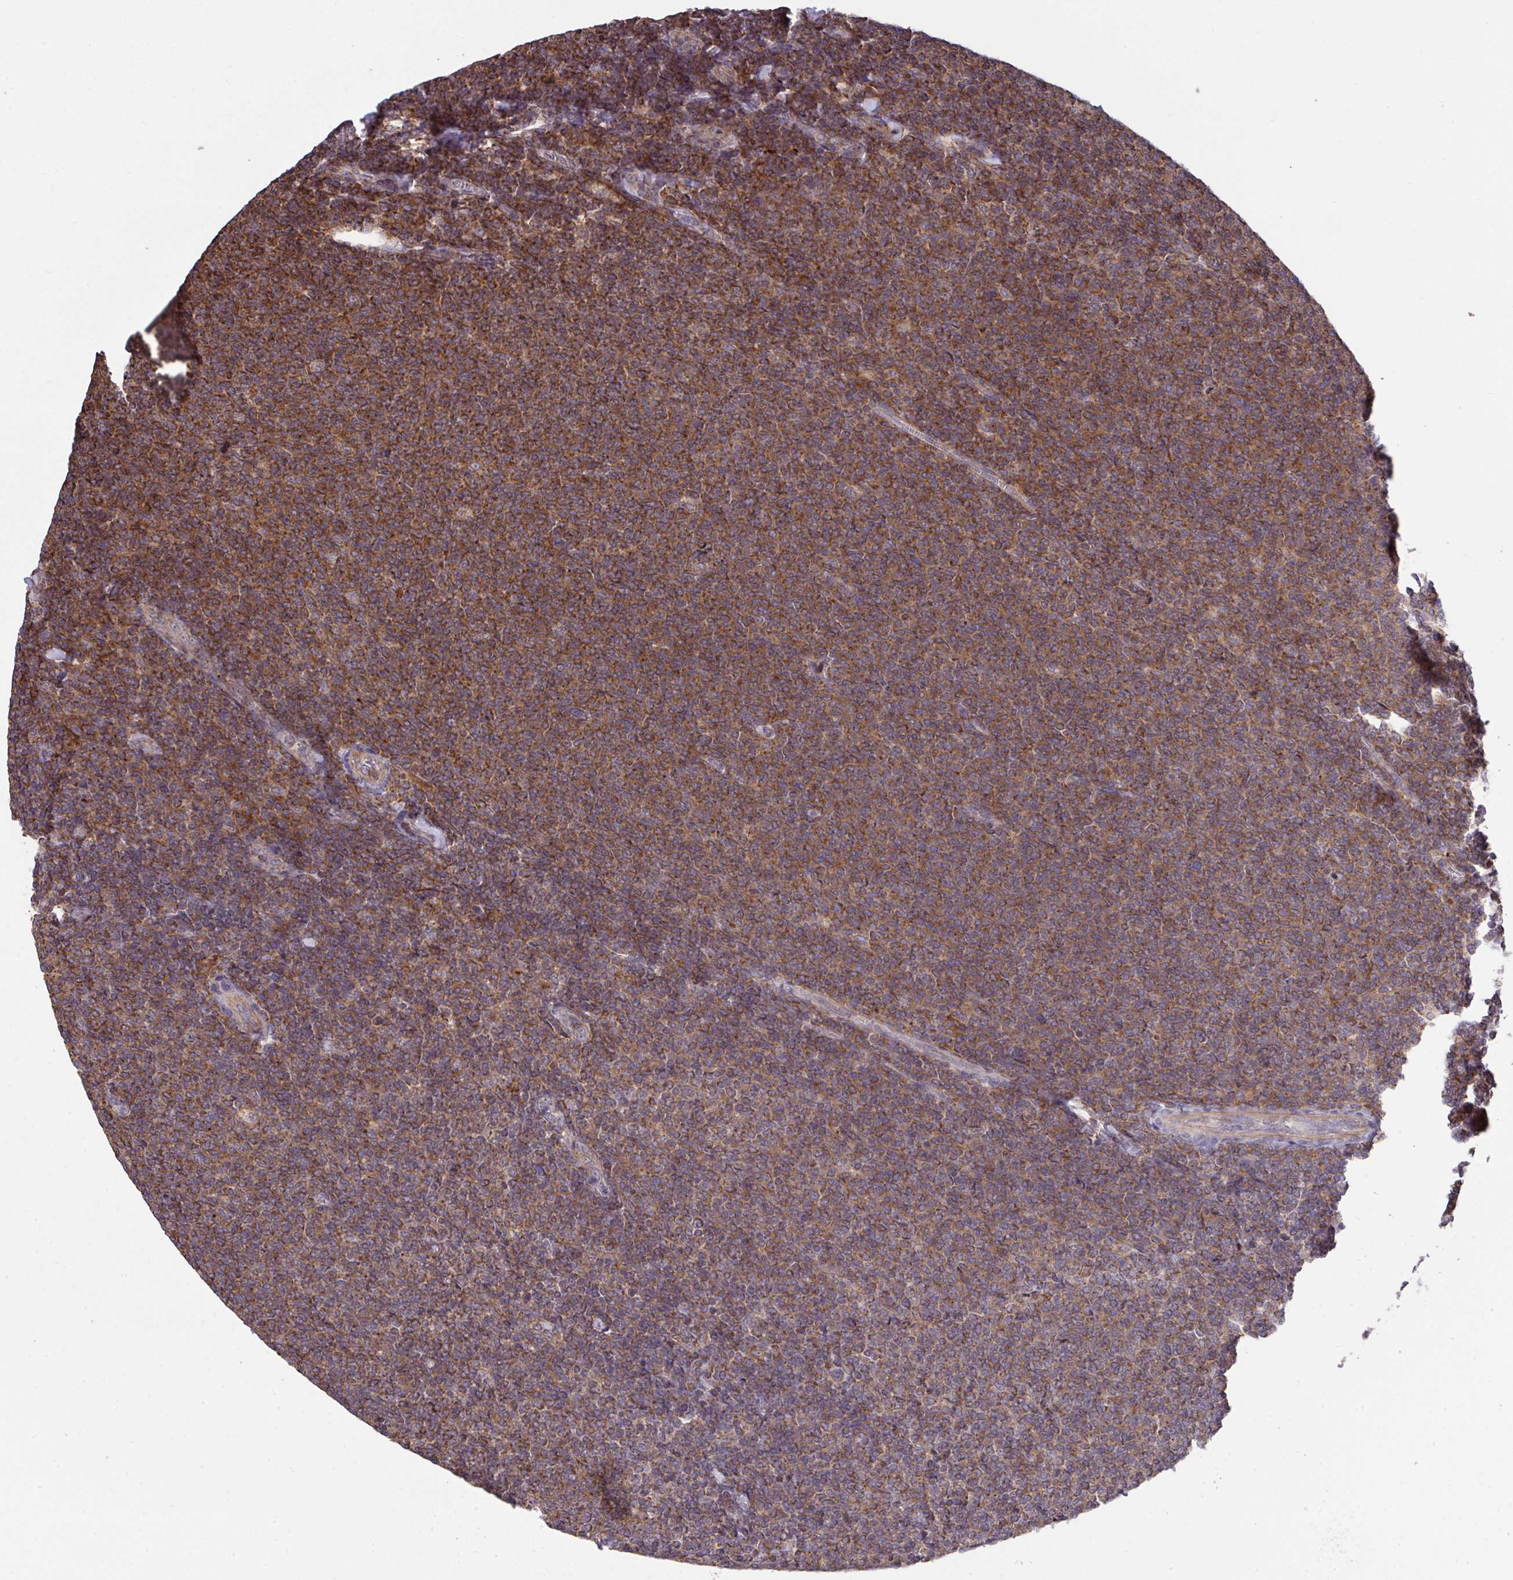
{"staining": {"intensity": "moderate", "quantity": ">75%", "location": "cytoplasmic/membranous"}, "tissue": "lymphoma", "cell_type": "Tumor cells", "image_type": "cancer", "snomed": [{"axis": "morphology", "description": "Malignant lymphoma, non-Hodgkin's type, Low grade"}, {"axis": "topography", "description": "Lymph node"}], "caption": "IHC image of neoplastic tissue: lymphoma stained using immunohistochemistry shows medium levels of moderate protein expression localized specifically in the cytoplasmic/membranous of tumor cells, appearing as a cytoplasmic/membranous brown color.", "gene": "PPM1H", "patient": {"sex": "male", "age": 52}}